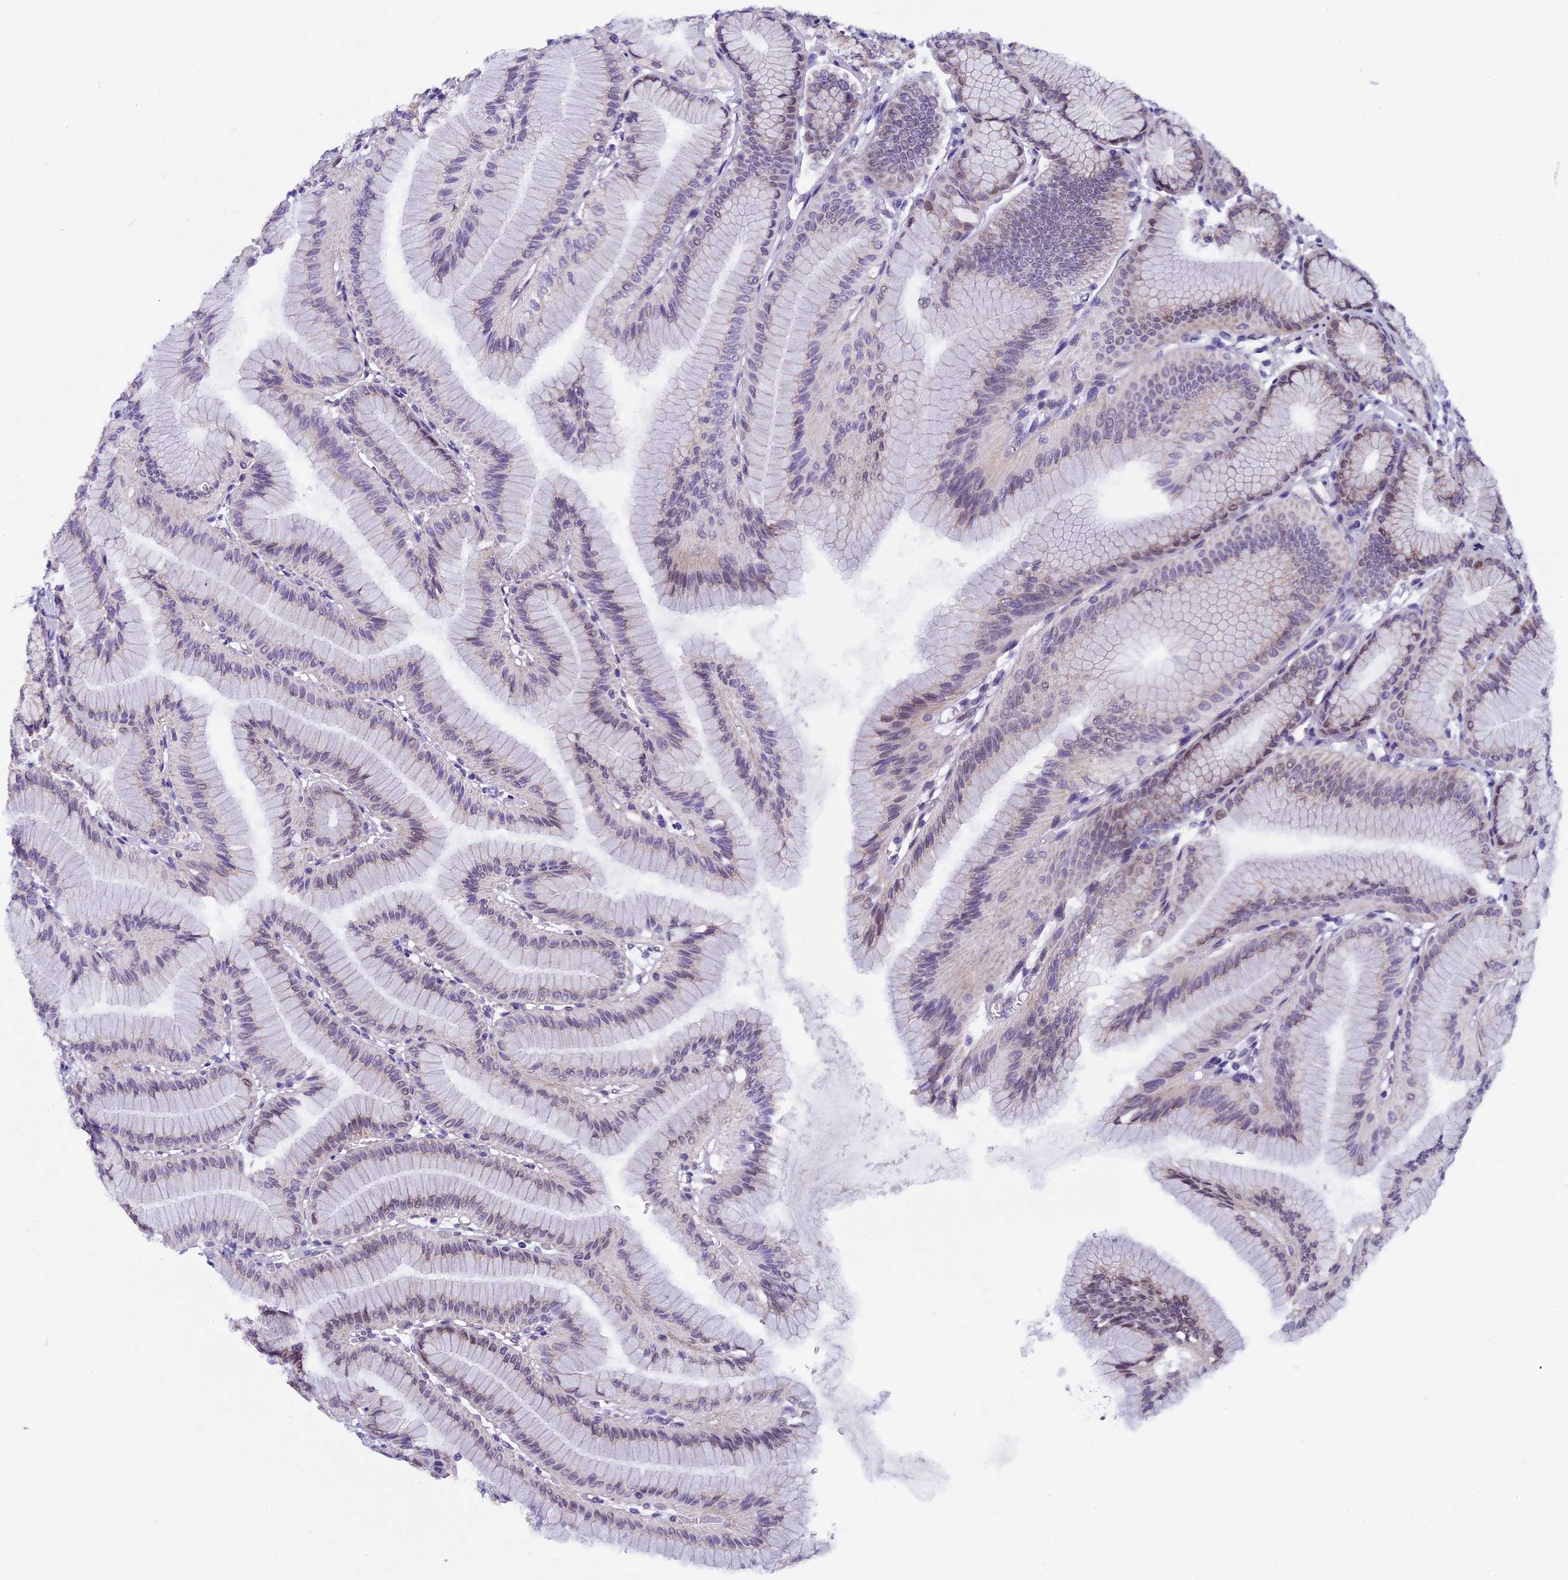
{"staining": {"intensity": "moderate", "quantity": "25%-75%", "location": "cytoplasmic/membranous,nuclear"}, "tissue": "stomach", "cell_type": "Glandular cells", "image_type": "normal", "snomed": [{"axis": "morphology", "description": "Normal tissue, NOS"}, {"axis": "morphology", "description": "Adenocarcinoma, NOS"}, {"axis": "morphology", "description": "Adenocarcinoma, High grade"}, {"axis": "topography", "description": "Stomach, upper"}, {"axis": "topography", "description": "Stomach"}], "caption": "Immunohistochemistry (IHC) micrograph of benign stomach: human stomach stained using IHC demonstrates medium levels of moderate protein expression localized specifically in the cytoplasmic/membranous,nuclear of glandular cells, appearing as a cytoplasmic/membranous,nuclear brown color.", "gene": "ZNF317", "patient": {"sex": "female", "age": 65}}